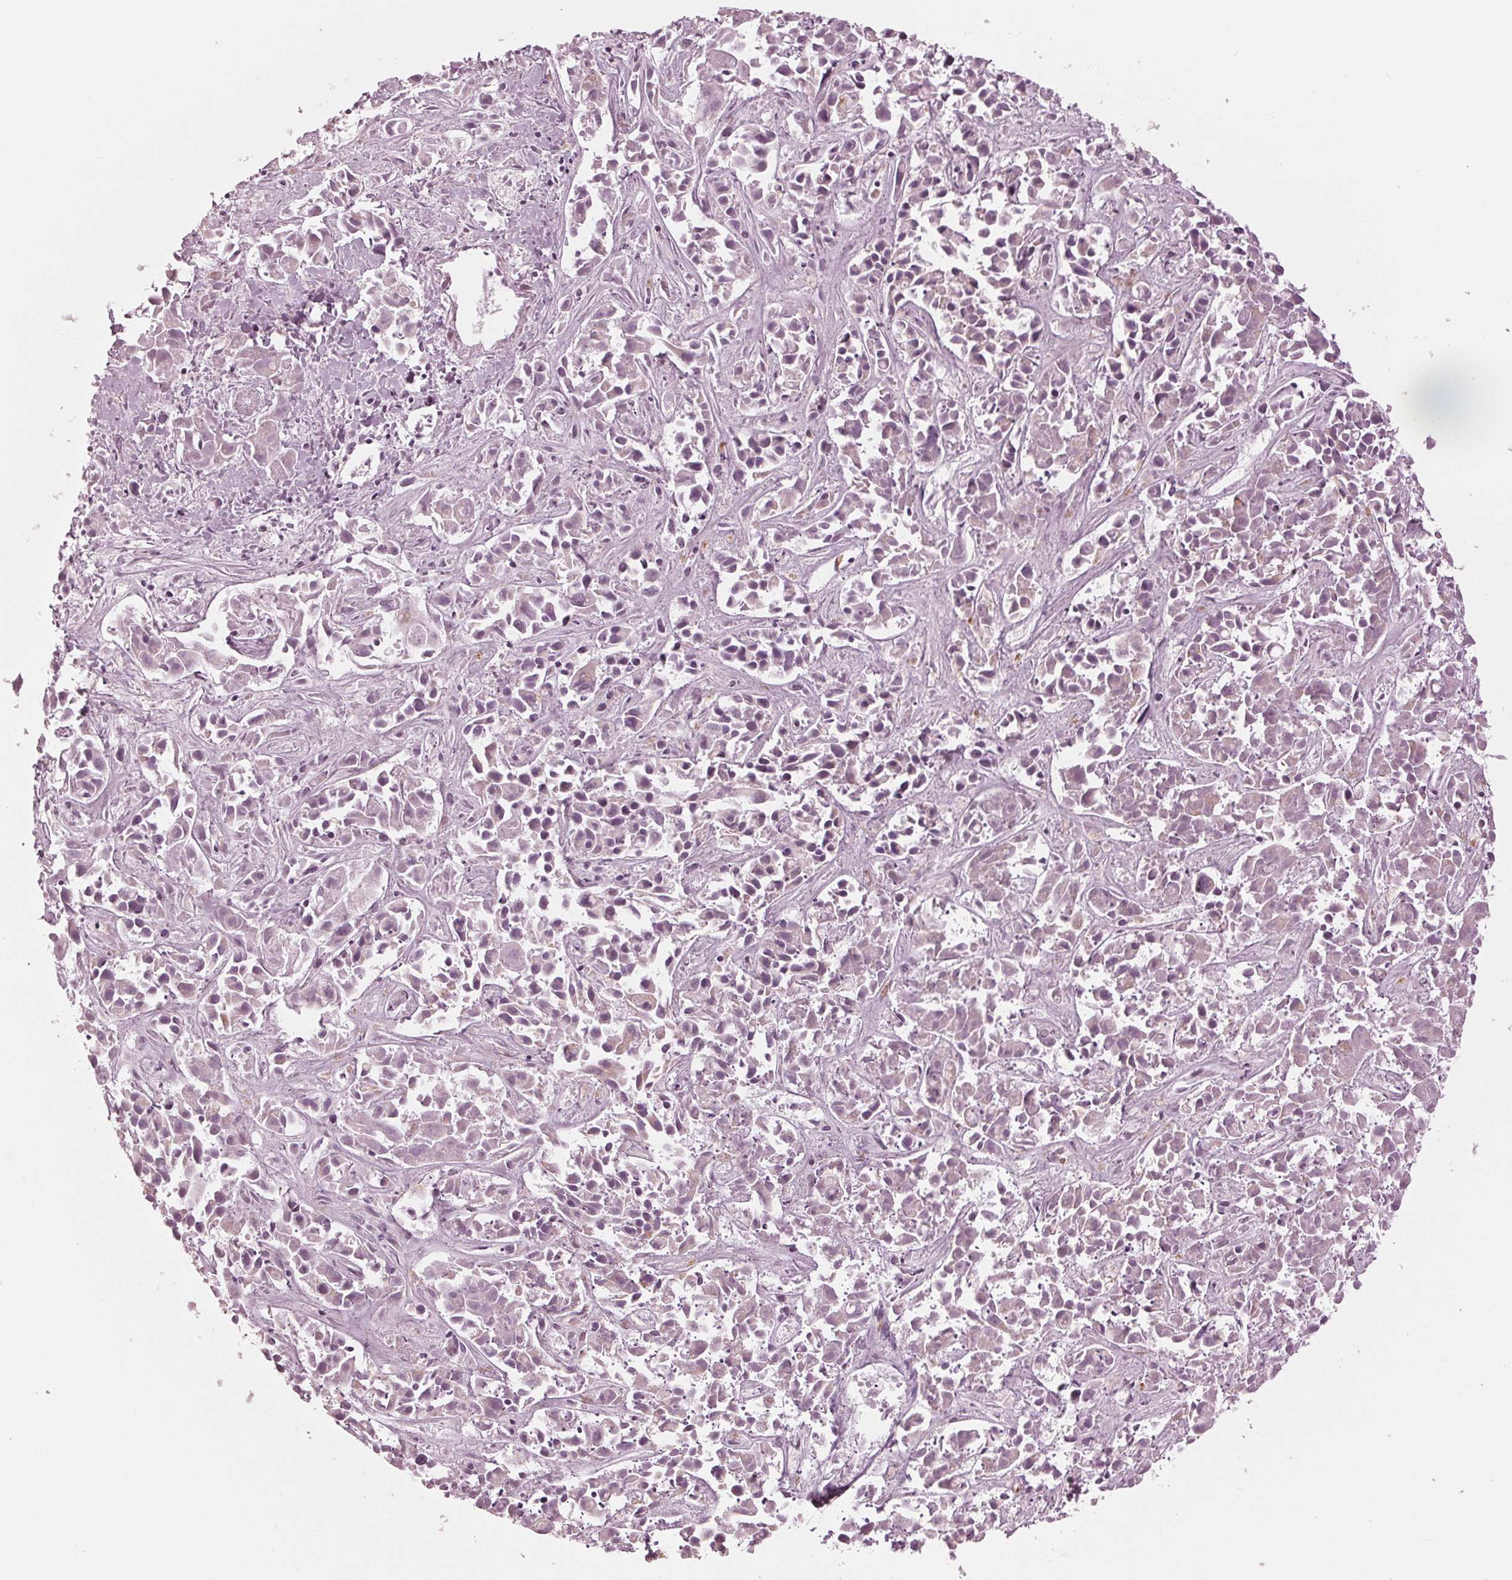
{"staining": {"intensity": "negative", "quantity": "none", "location": "none"}, "tissue": "liver cancer", "cell_type": "Tumor cells", "image_type": "cancer", "snomed": [{"axis": "morphology", "description": "Cholangiocarcinoma"}, {"axis": "topography", "description": "Liver"}], "caption": "Tumor cells are negative for brown protein staining in liver cancer (cholangiocarcinoma).", "gene": "CLN6", "patient": {"sex": "female", "age": 81}}